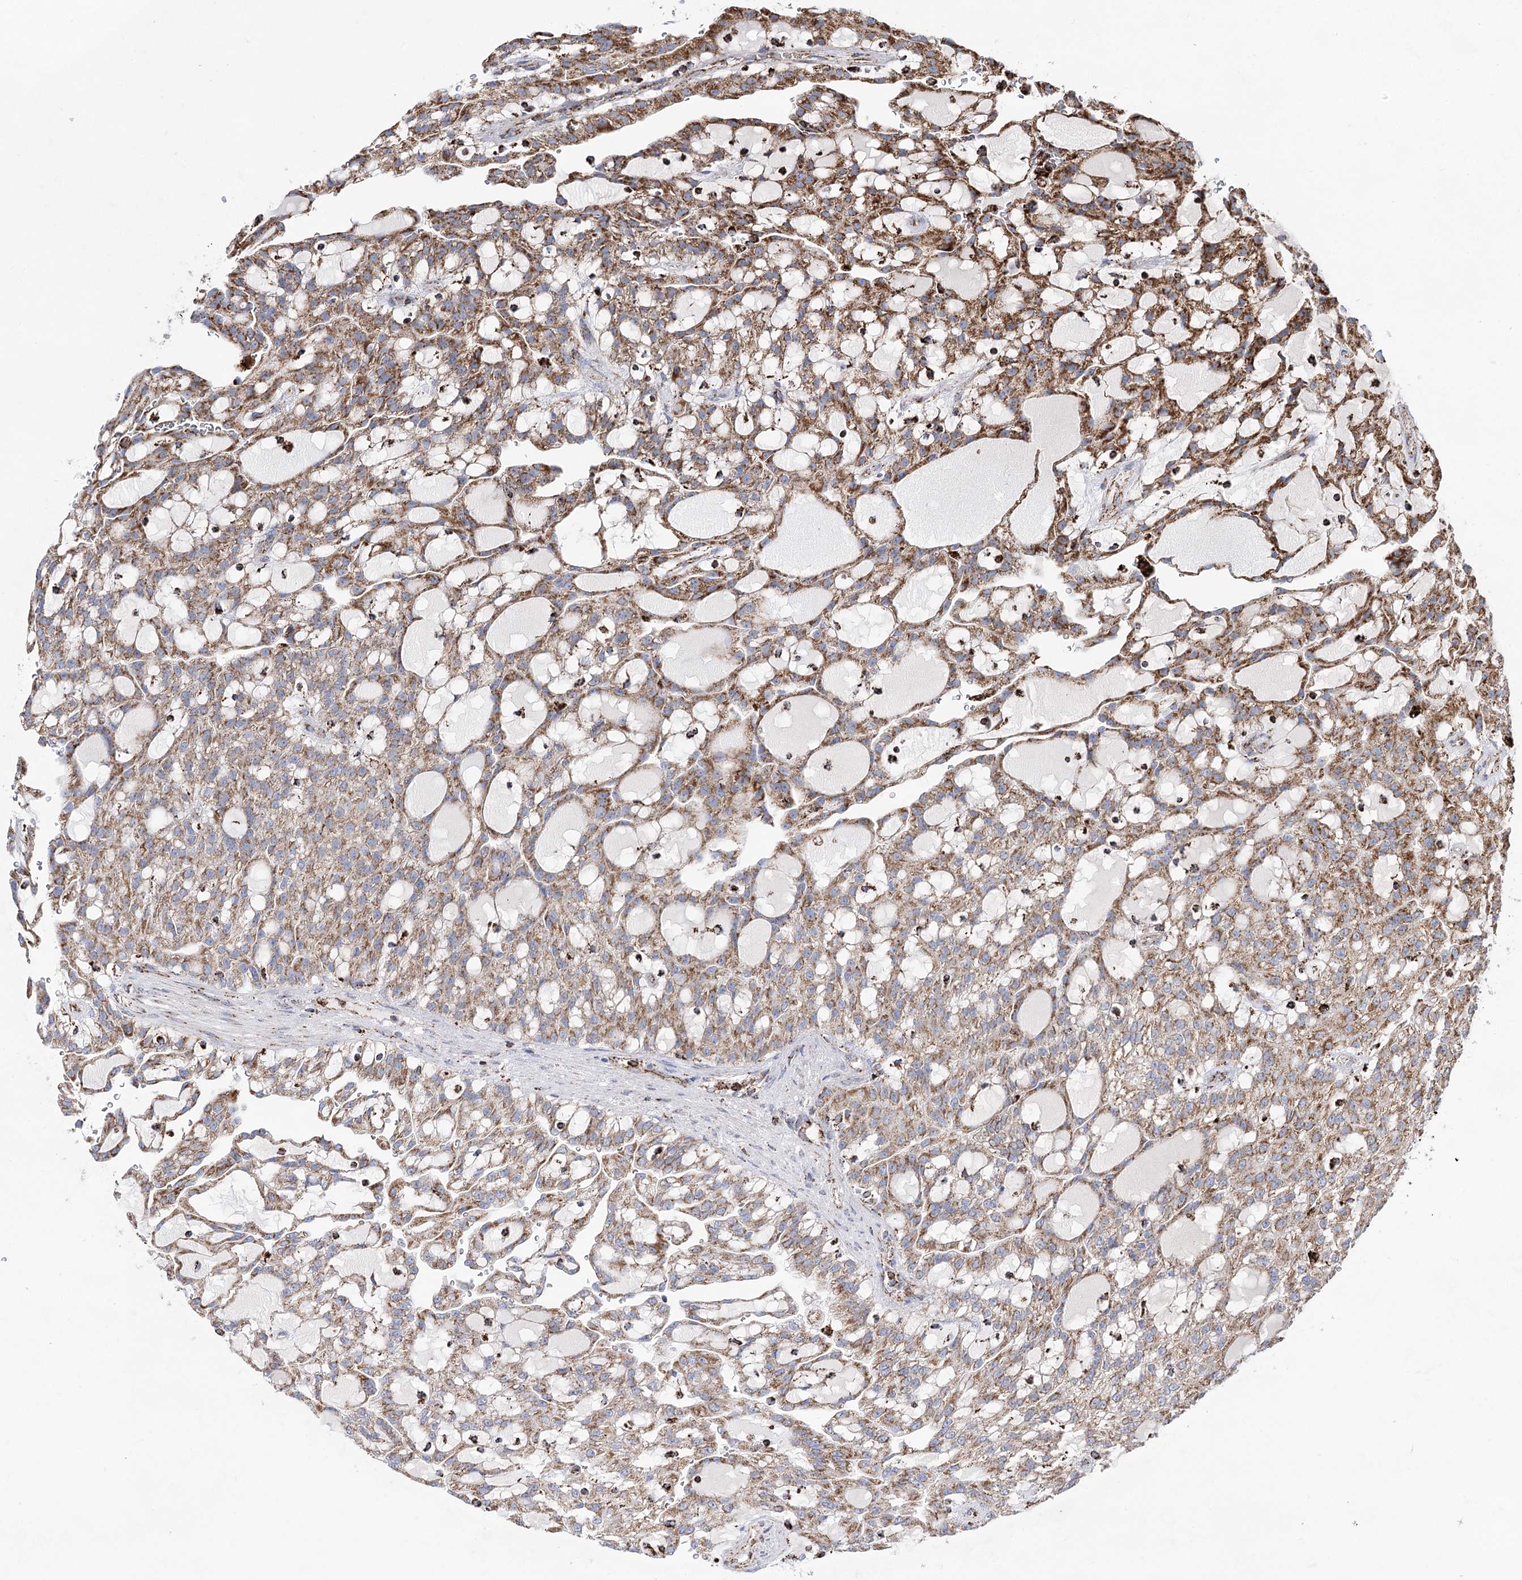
{"staining": {"intensity": "strong", "quantity": "25%-75%", "location": "cytoplasmic/membranous"}, "tissue": "renal cancer", "cell_type": "Tumor cells", "image_type": "cancer", "snomed": [{"axis": "morphology", "description": "Adenocarcinoma, NOS"}, {"axis": "topography", "description": "Kidney"}], "caption": "Renal adenocarcinoma stained with a protein marker reveals strong staining in tumor cells.", "gene": "NADK2", "patient": {"sex": "male", "age": 63}}